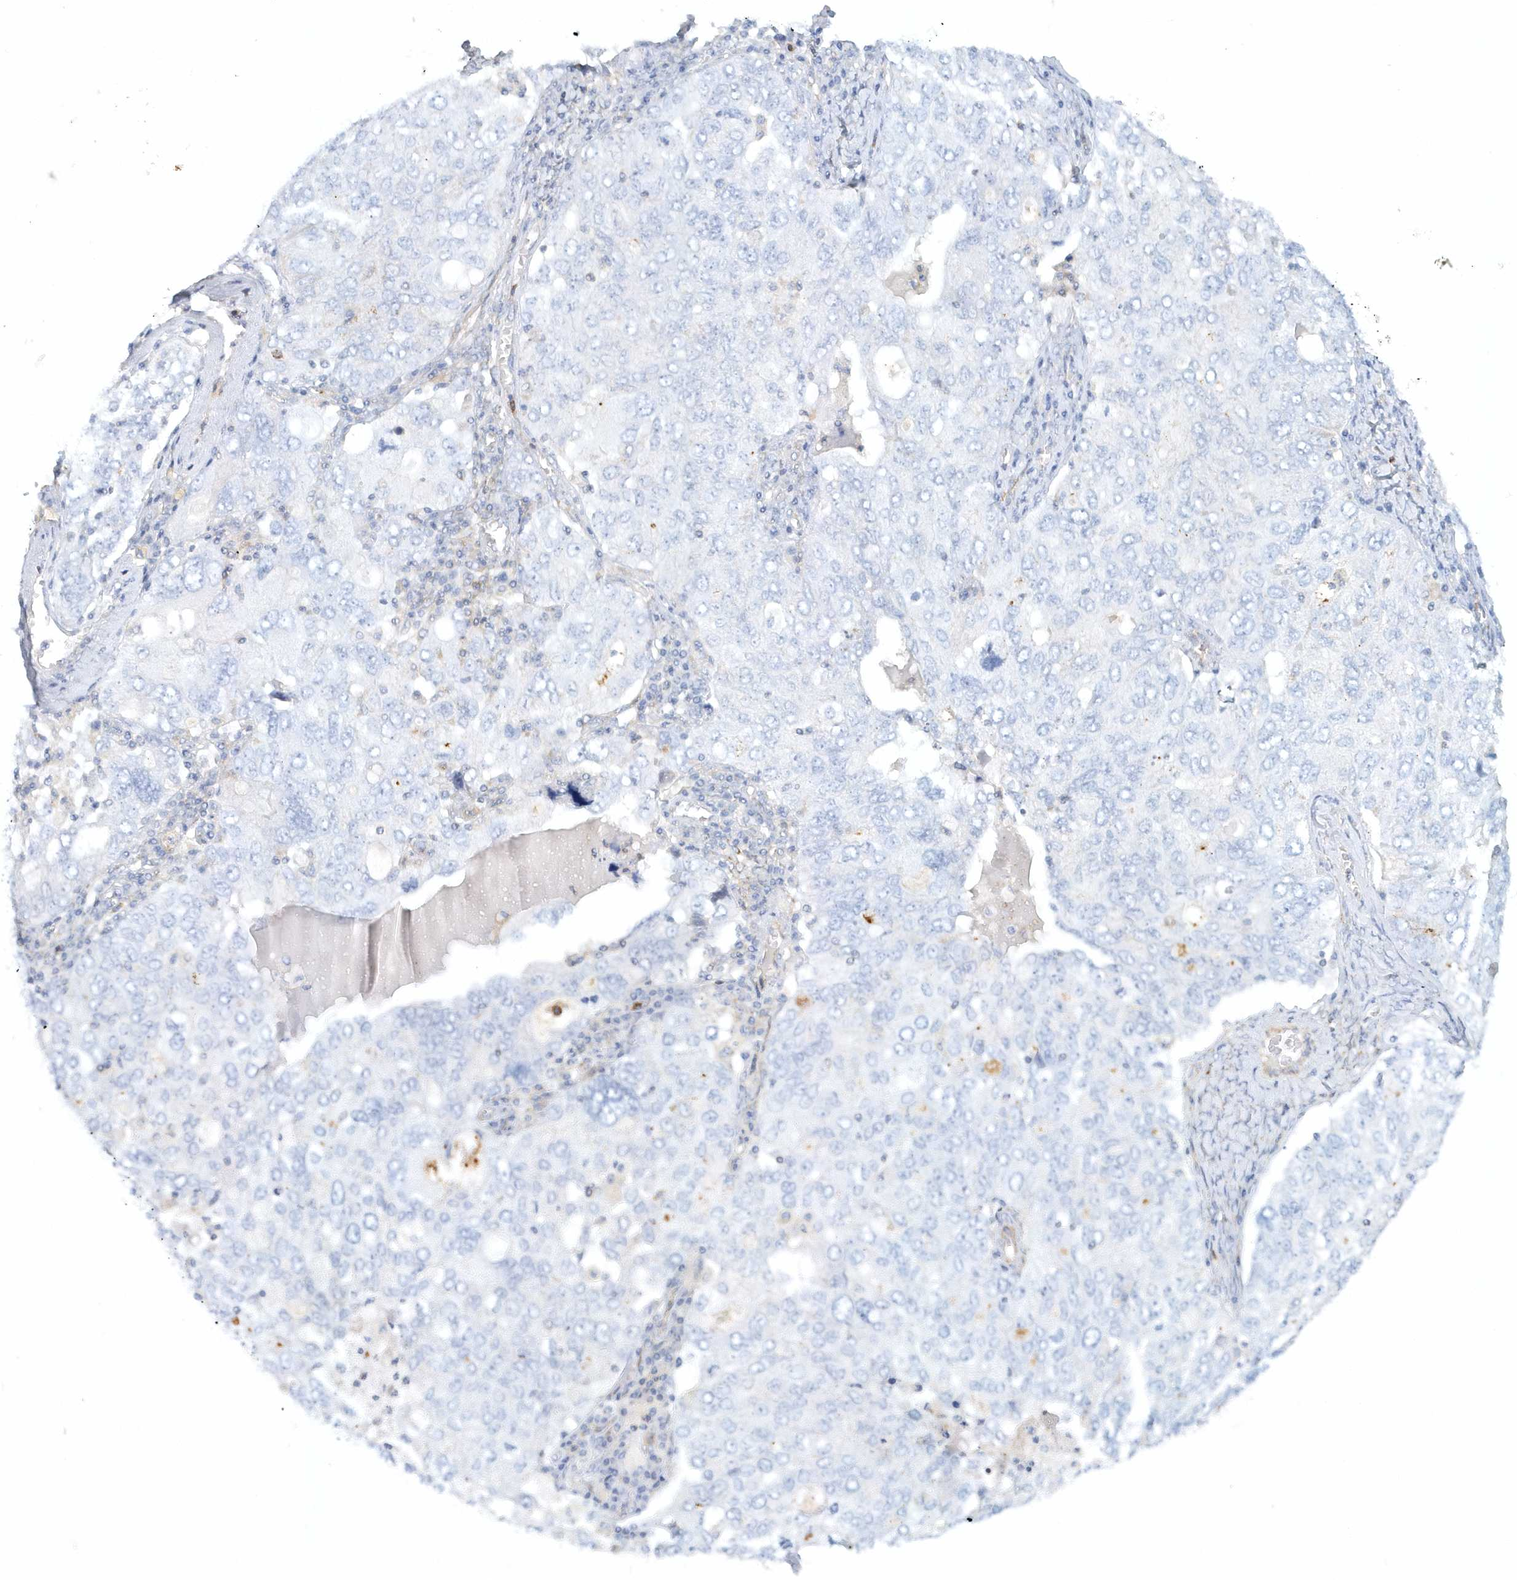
{"staining": {"intensity": "negative", "quantity": "none", "location": "none"}, "tissue": "ovarian cancer", "cell_type": "Tumor cells", "image_type": "cancer", "snomed": [{"axis": "morphology", "description": "Carcinoma, endometroid"}, {"axis": "topography", "description": "Ovary"}], "caption": "Micrograph shows no significant protein expression in tumor cells of ovarian cancer.", "gene": "DNAH1", "patient": {"sex": "female", "age": 62}}